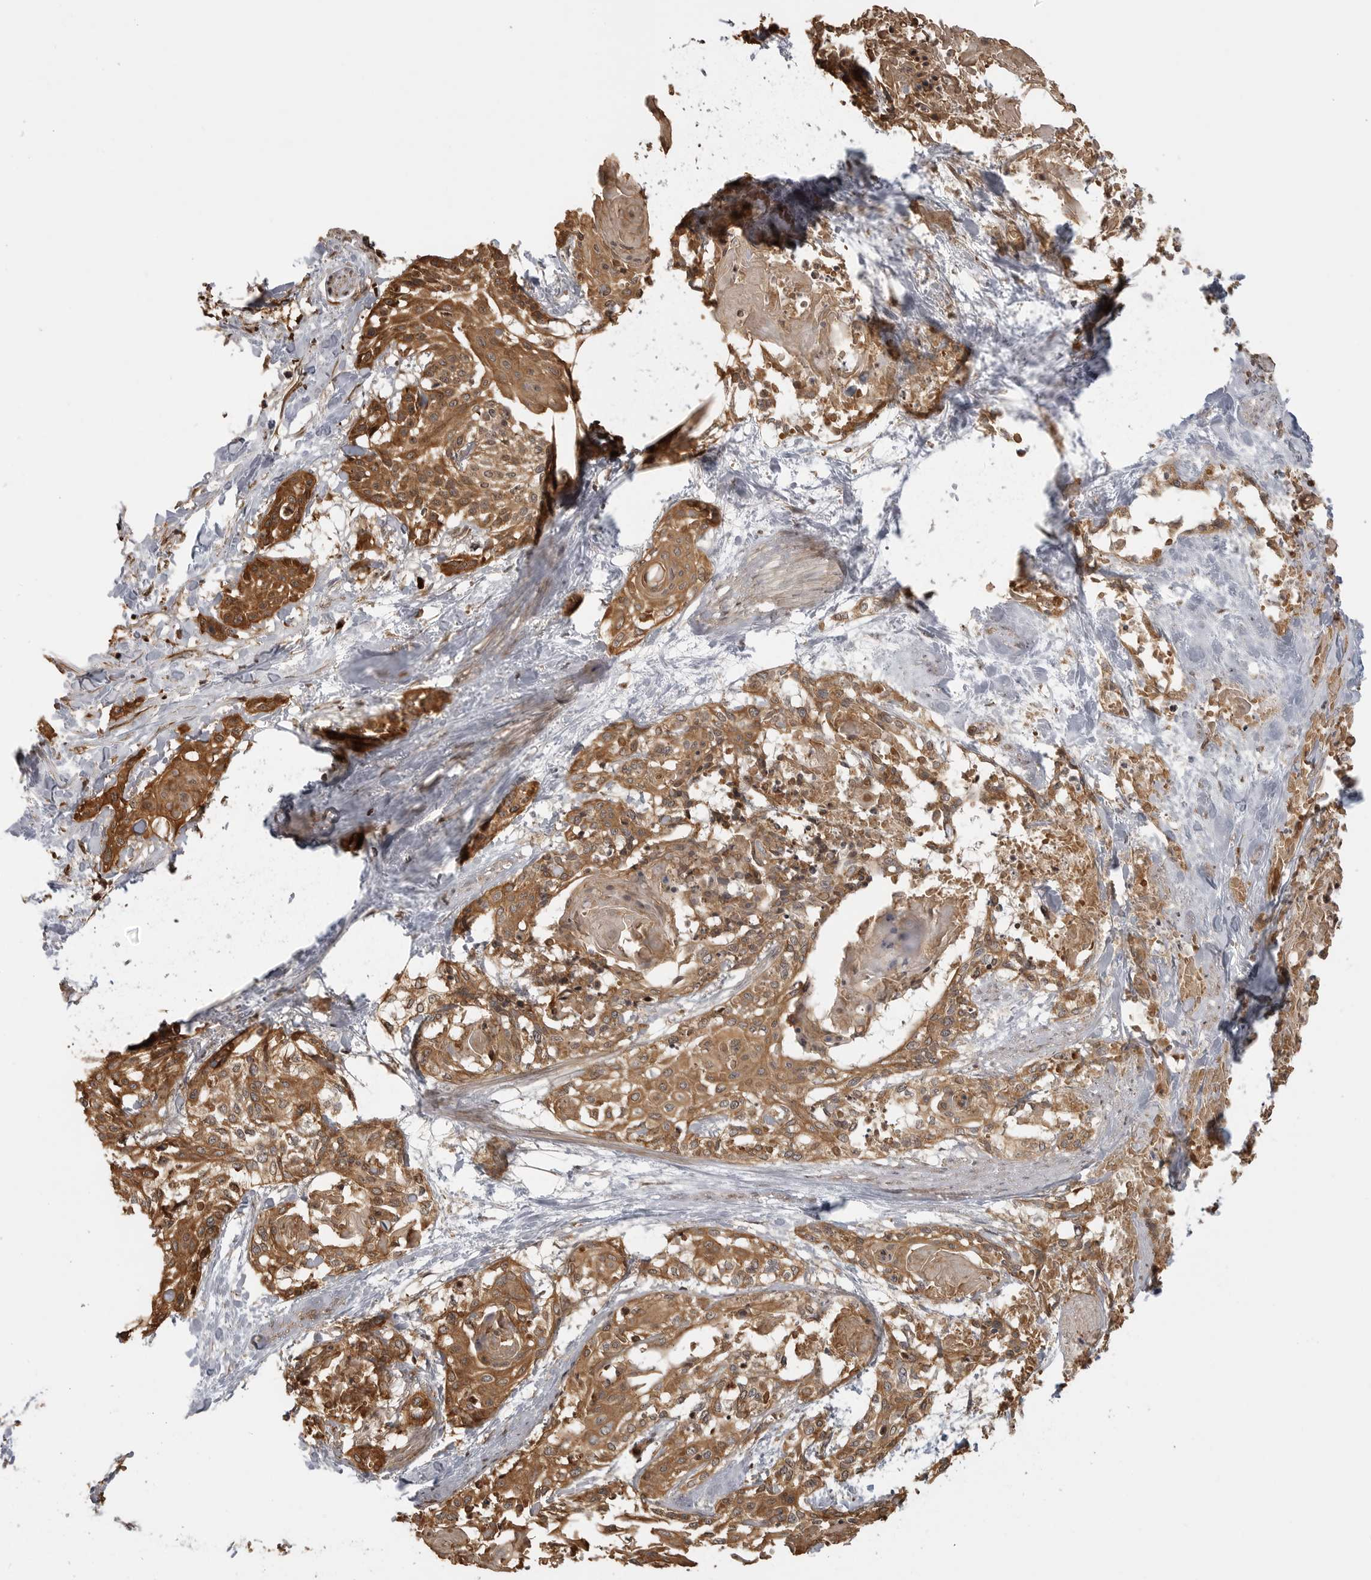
{"staining": {"intensity": "moderate", "quantity": ">75%", "location": "cytoplasmic/membranous"}, "tissue": "cervical cancer", "cell_type": "Tumor cells", "image_type": "cancer", "snomed": [{"axis": "morphology", "description": "Squamous cell carcinoma, NOS"}, {"axis": "topography", "description": "Cervix"}], "caption": "Immunohistochemical staining of cervical cancer demonstrates moderate cytoplasmic/membranous protein positivity in about >75% of tumor cells. (Stains: DAB in brown, nuclei in blue, Microscopy: brightfield microscopy at high magnification).", "gene": "IDO1", "patient": {"sex": "female", "age": 57}}